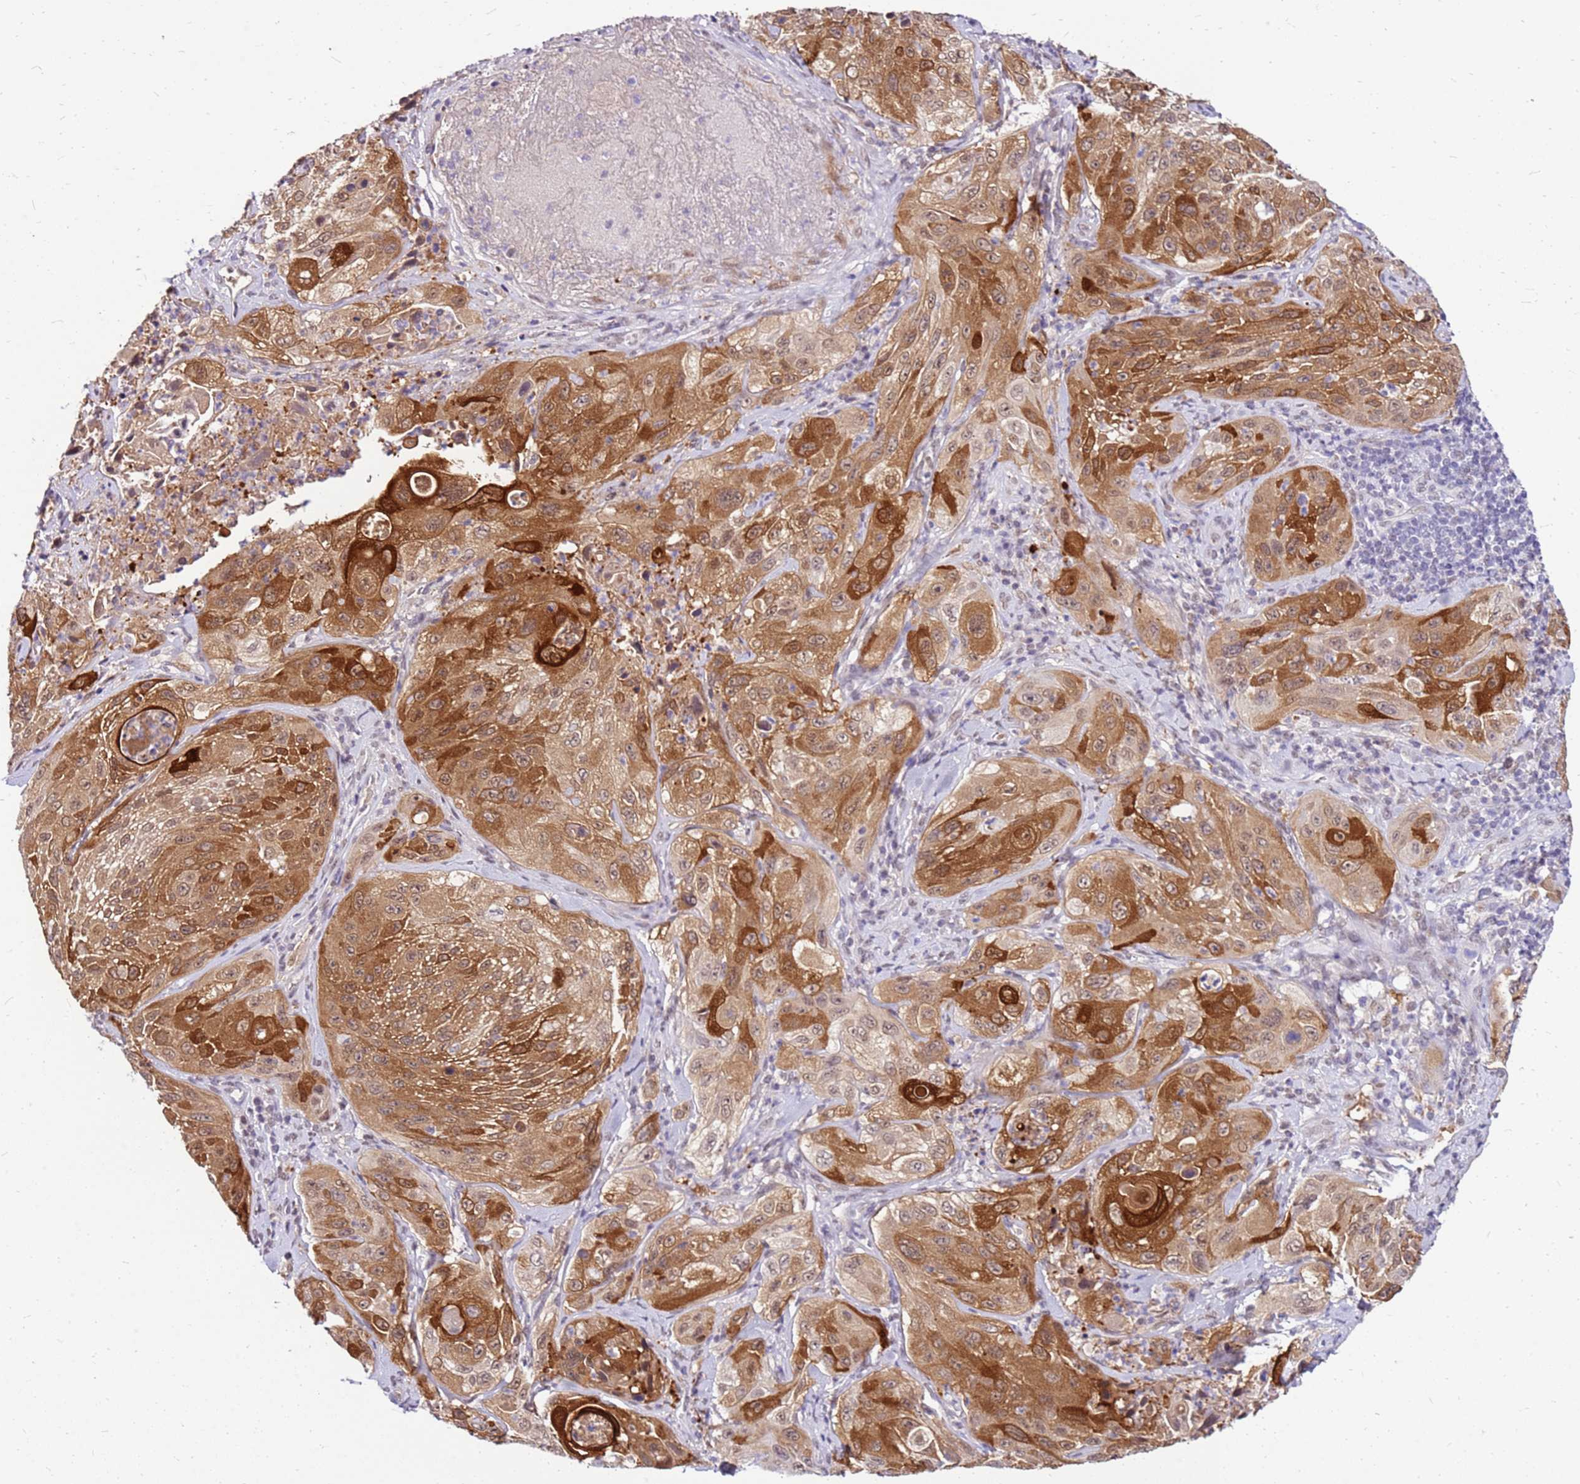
{"staining": {"intensity": "strong", "quantity": ">75%", "location": "cytoplasmic/membranous"}, "tissue": "cervical cancer", "cell_type": "Tumor cells", "image_type": "cancer", "snomed": [{"axis": "morphology", "description": "Squamous cell carcinoma, NOS"}, {"axis": "topography", "description": "Cervix"}], "caption": "Squamous cell carcinoma (cervical) tissue shows strong cytoplasmic/membranous expression in approximately >75% of tumor cells", "gene": "ALDH1A3", "patient": {"sex": "female", "age": 42}}